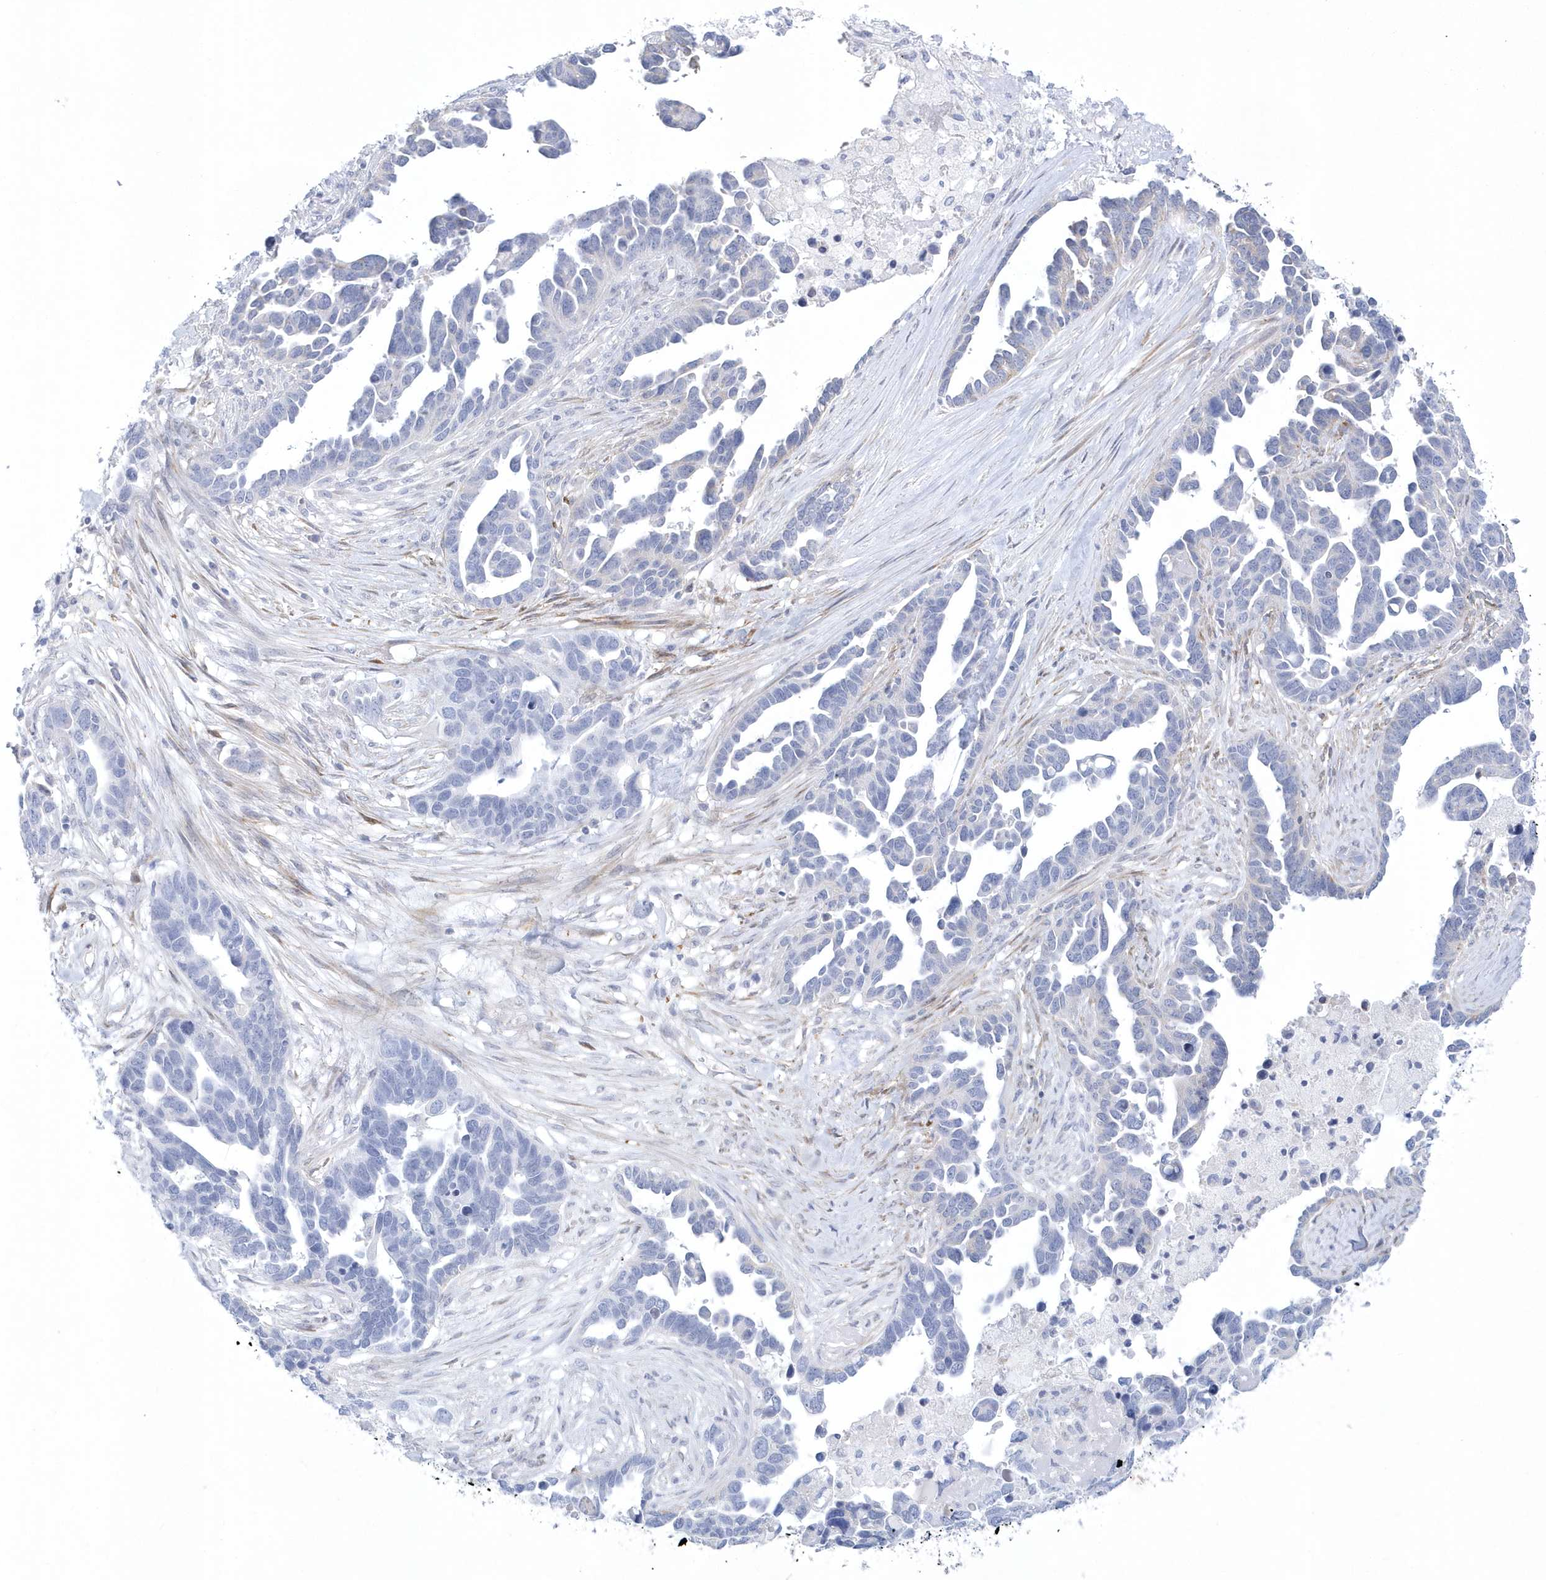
{"staining": {"intensity": "negative", "quantity": "none", "location": "none"}, "tissue": "ovarian cancer", "cell_type": "Tumor cells", "image_type": "cancer", "snomed": [{"axis": "morphology", "description": "Cystadenocarcinoma, serous, NOS"}, {"axis": "topography", "description": "Ovary"}], "caption": "DAB immunohistochemical staining of human serous cystadenocarcinoma (ovarian) displays no significant staining in tumor cells.", "gene": "WDR27", "patient": {"sex": "female", "age": 54}}